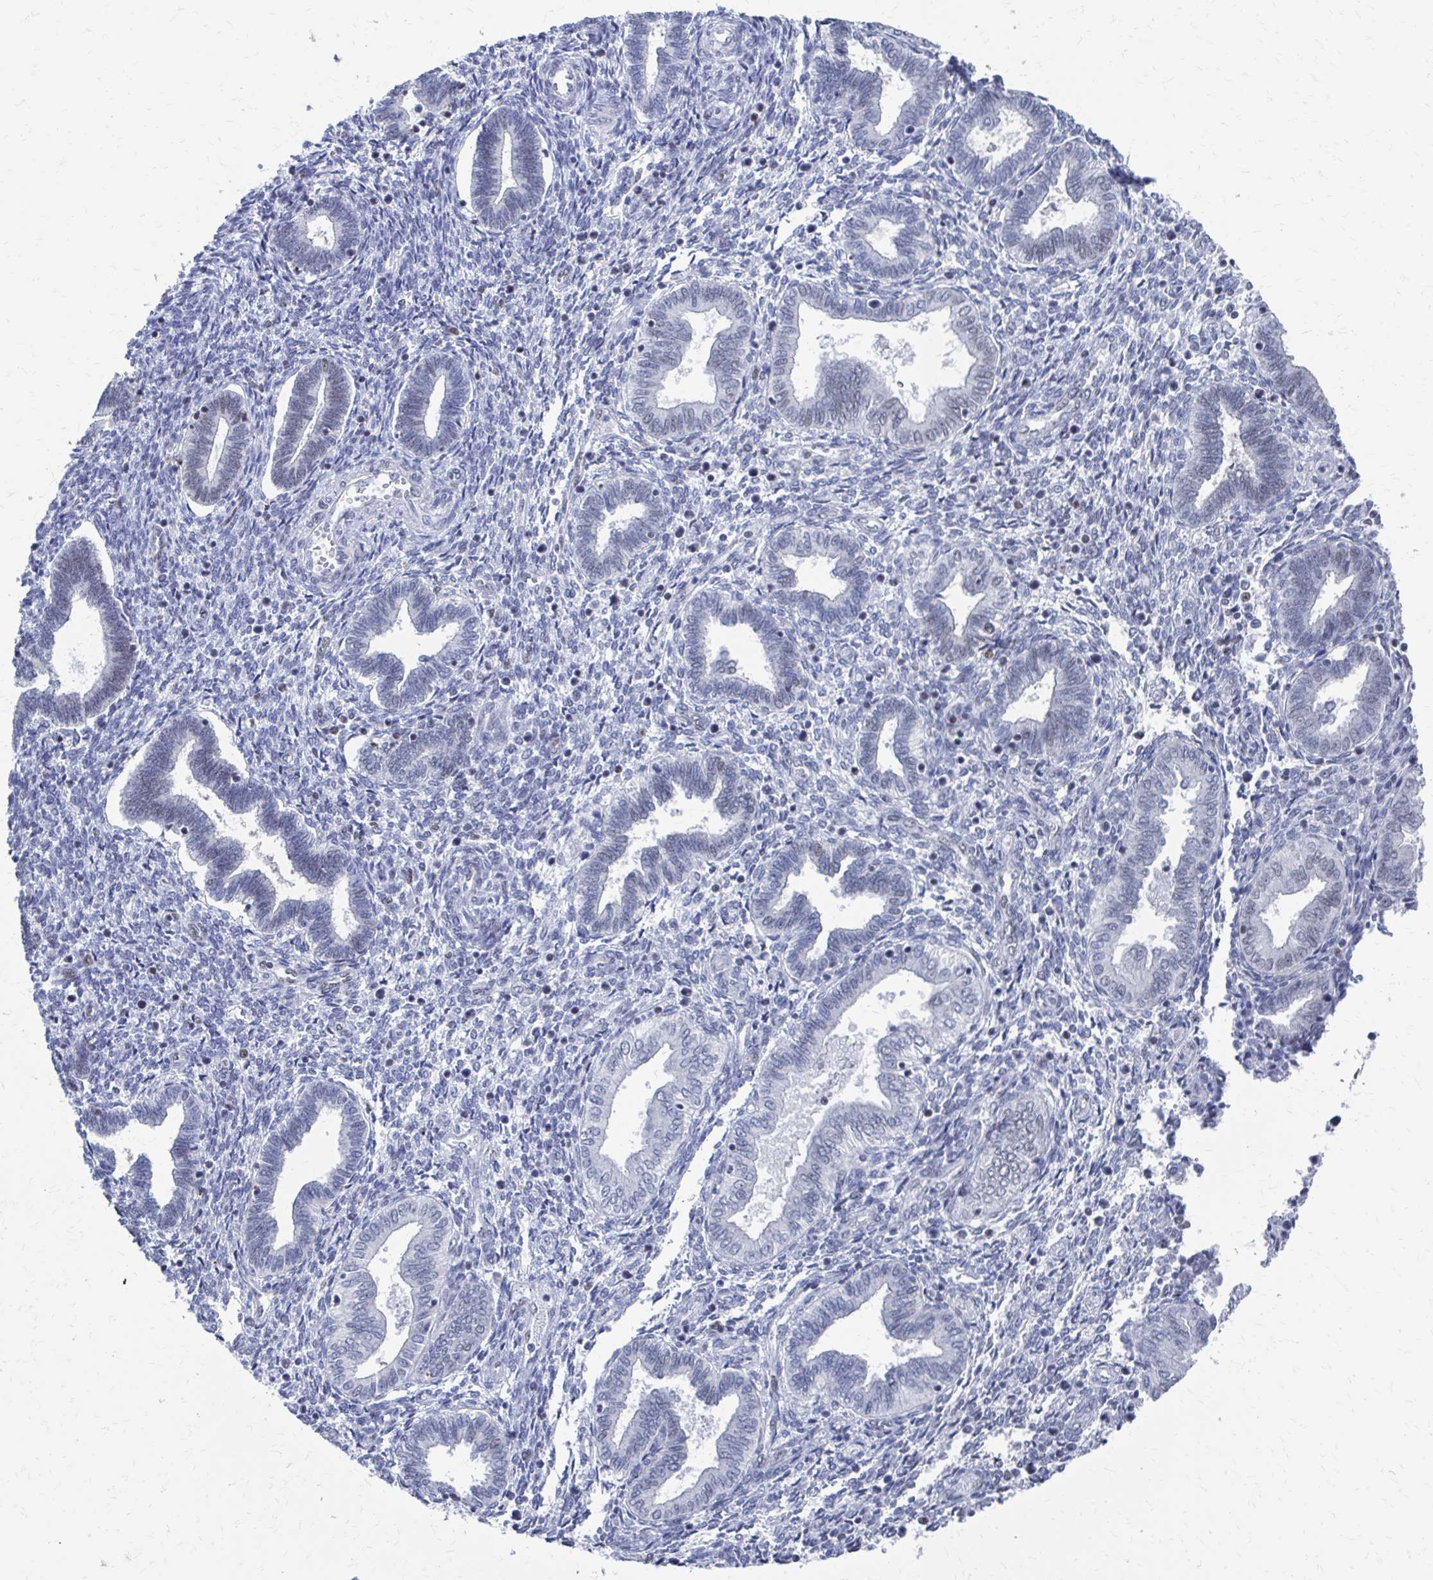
{"staining": {"intensity": "moderate", "quantity": "<25%", "location": "nuclear"}, "tissue": "endometrium", "cell_type": "Cells in endometrial stroma", "image_type": "normal", "snomed": [{"axis": "morphology", "description": "Normal tissue, NOS"}, {"axis": "topography", "description": "Endometrium"}], "caption": "Cells in endometrial stroma reveal low levels of moderate nuclear expression in approximately <25% of cells in normal human endometrium. The staining is performed using DAB (3,3'-diaminobenzidine) brown chromogen to label protein expression. The nuclei are counter-stained blue using hematoxylin.", "gene": "CDIN1", "patient": {"sex": "female", "age": 42}}